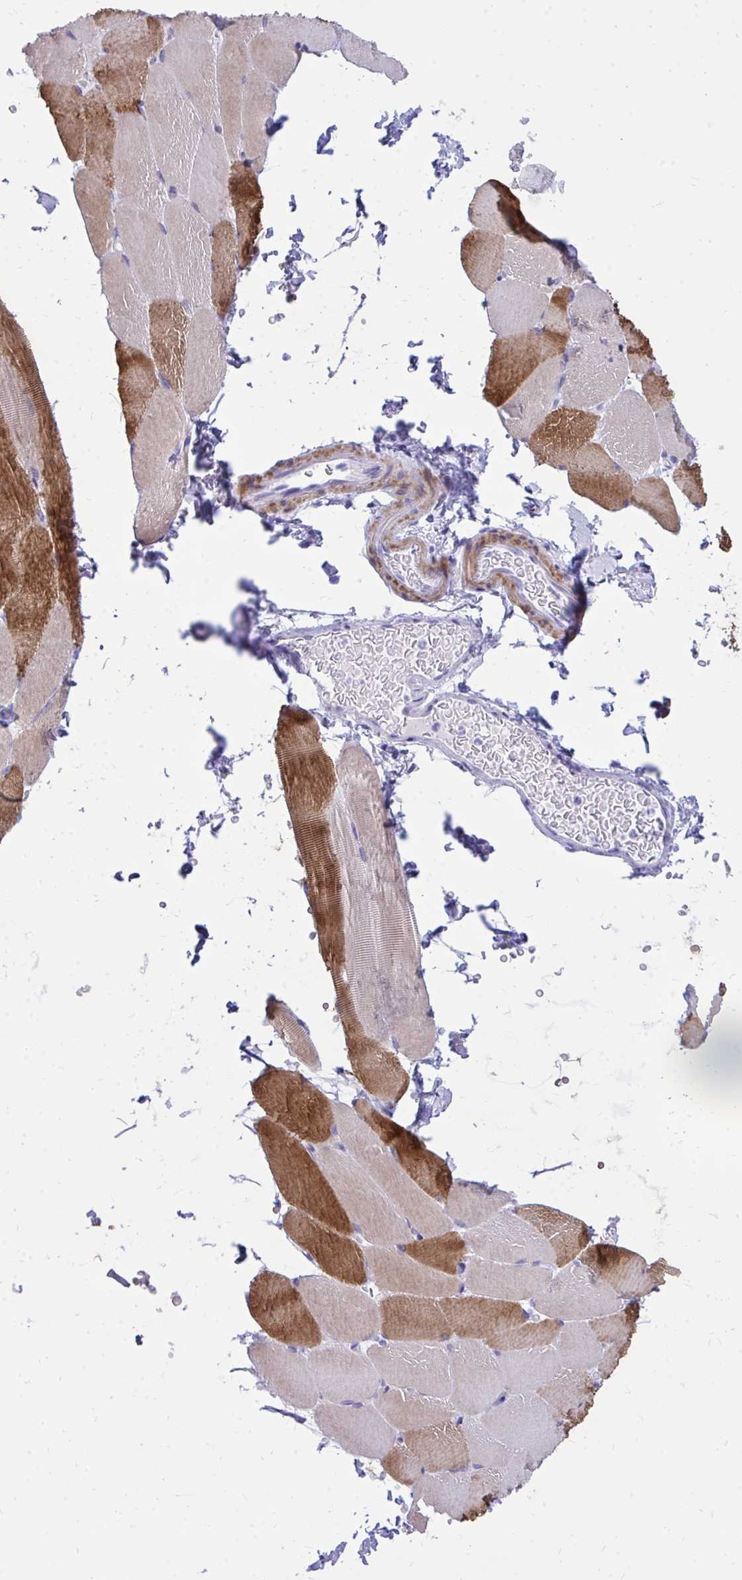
{"staining": {"intensity": "strong", "quantity": "<25%", "location": "cytoplasmic/membranous"}, "tissue": "skeletal muscle", "cell_type": "Myocytes", "image_type": "normal", "snomed": [{"axis": "morphology", "description": "Normal tissue, NOS"}, {"axis": "topography", "description": "Skeletal muscle"}], "caption": "Immunohistochemical staining of unremarkable skeletal muscle displays medium levels of strong cytoplasmic/membranous expression in about <25% of myocytes. The staining was performed using DAB (3,3'-diaminobenzidine) to visualize the protein expression in brown, while the nuclei were stained in blue with hematoxylin (Magnification: 20x).", "gene": "ANKDD1B", "patient": {"sex": "female", "age": 37}}